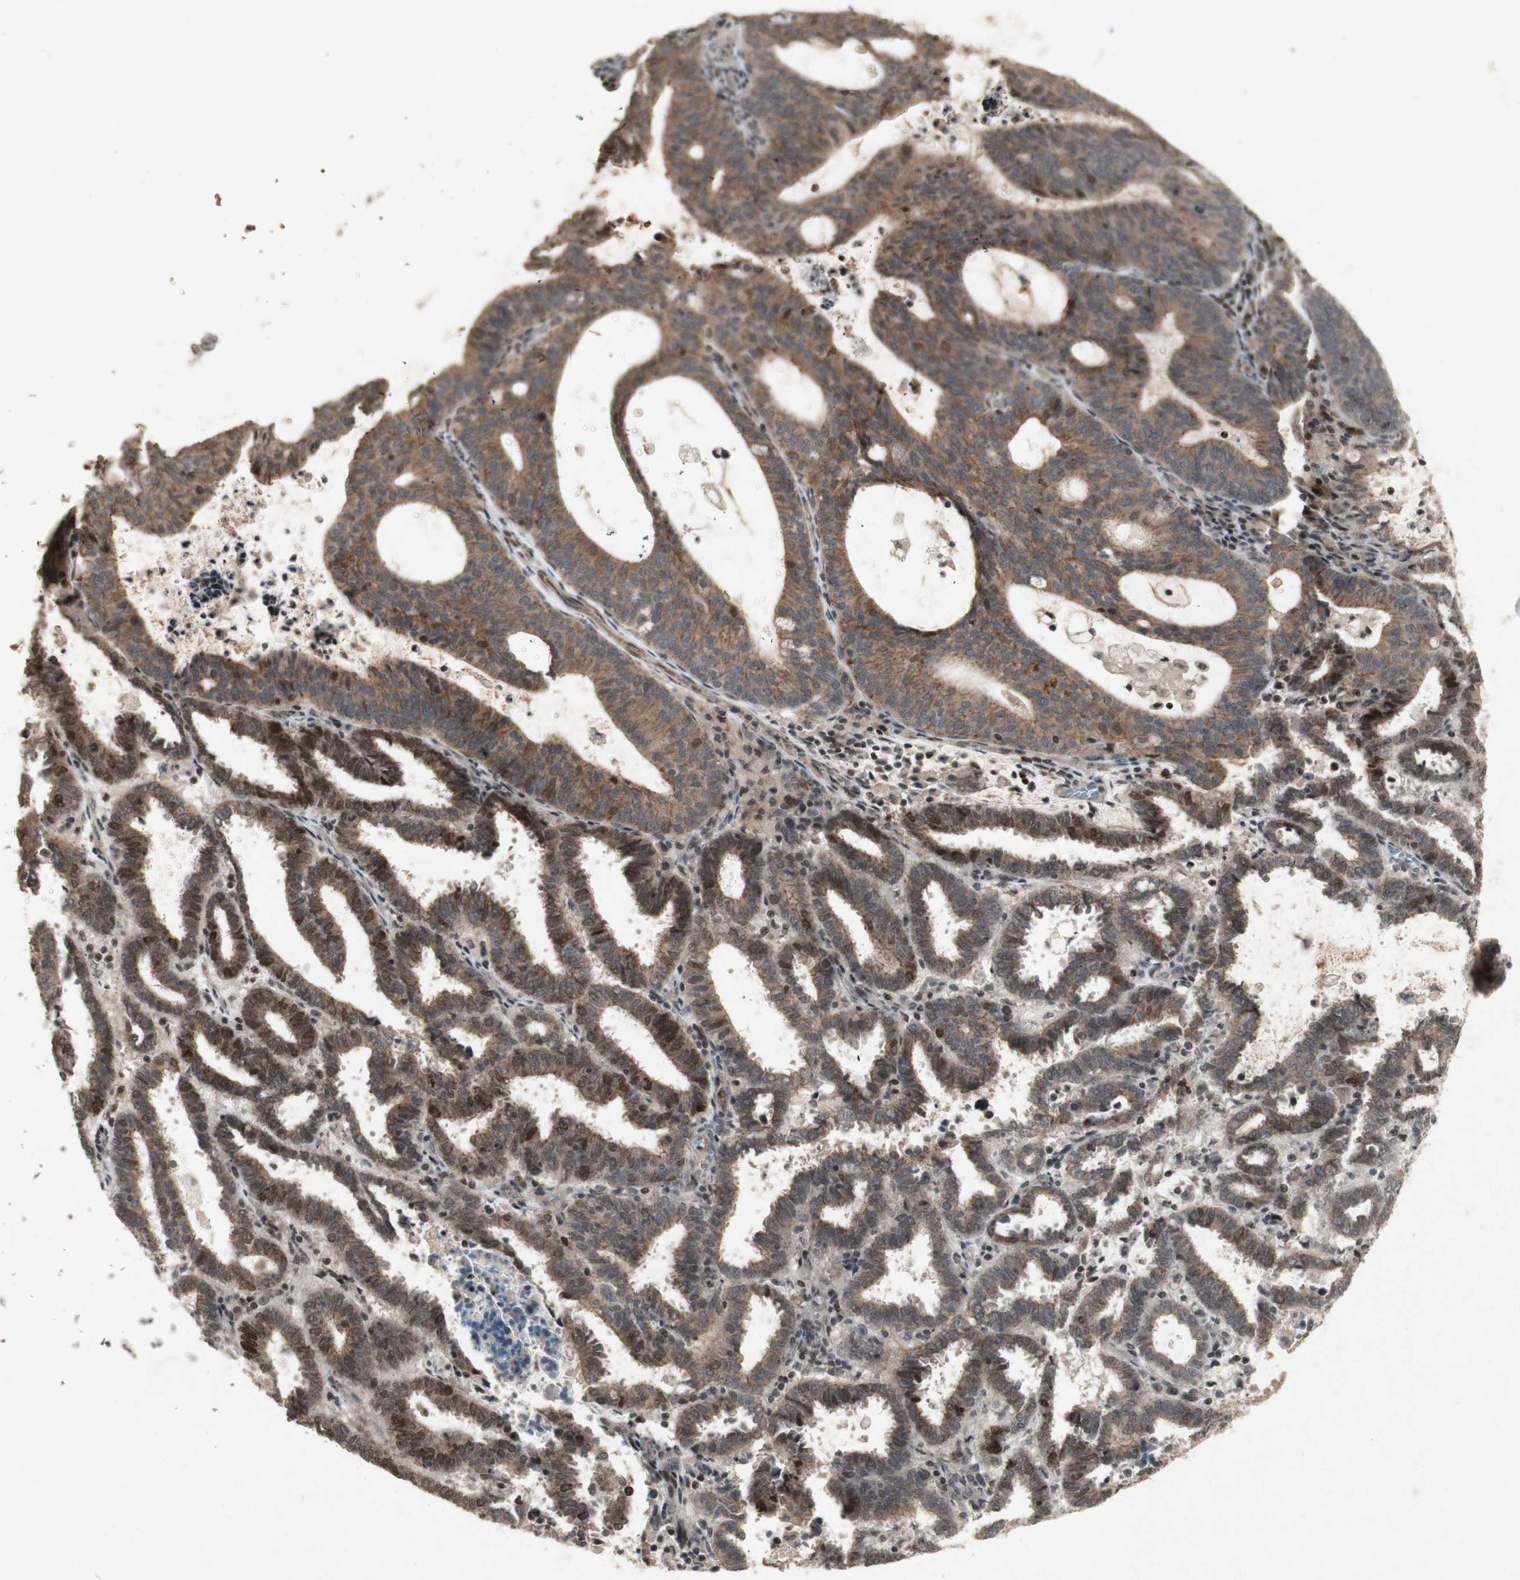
{"staining": {"intensity": "moderate", "quantity": ">75%", "location": "cytoplasmic/membranous,nuclear"}, "tissue": "endometrial cancer", "cell_type": "Tumor cells", "image_type": "cancer", "snomed": [{"axis": "morphology", "description": "Adenocarcinoma, NOS"}, {"axis": "topography", "description": "Uterus"}], "caption": "The image demonstrates staining of endometrial cancer, revealing moderate cytoplasmic/membranous and nuclear protein staining (brown color) within tumor cells.", "gene": "PLXNA1", "patient": {"sex": "female", "age": 83}}